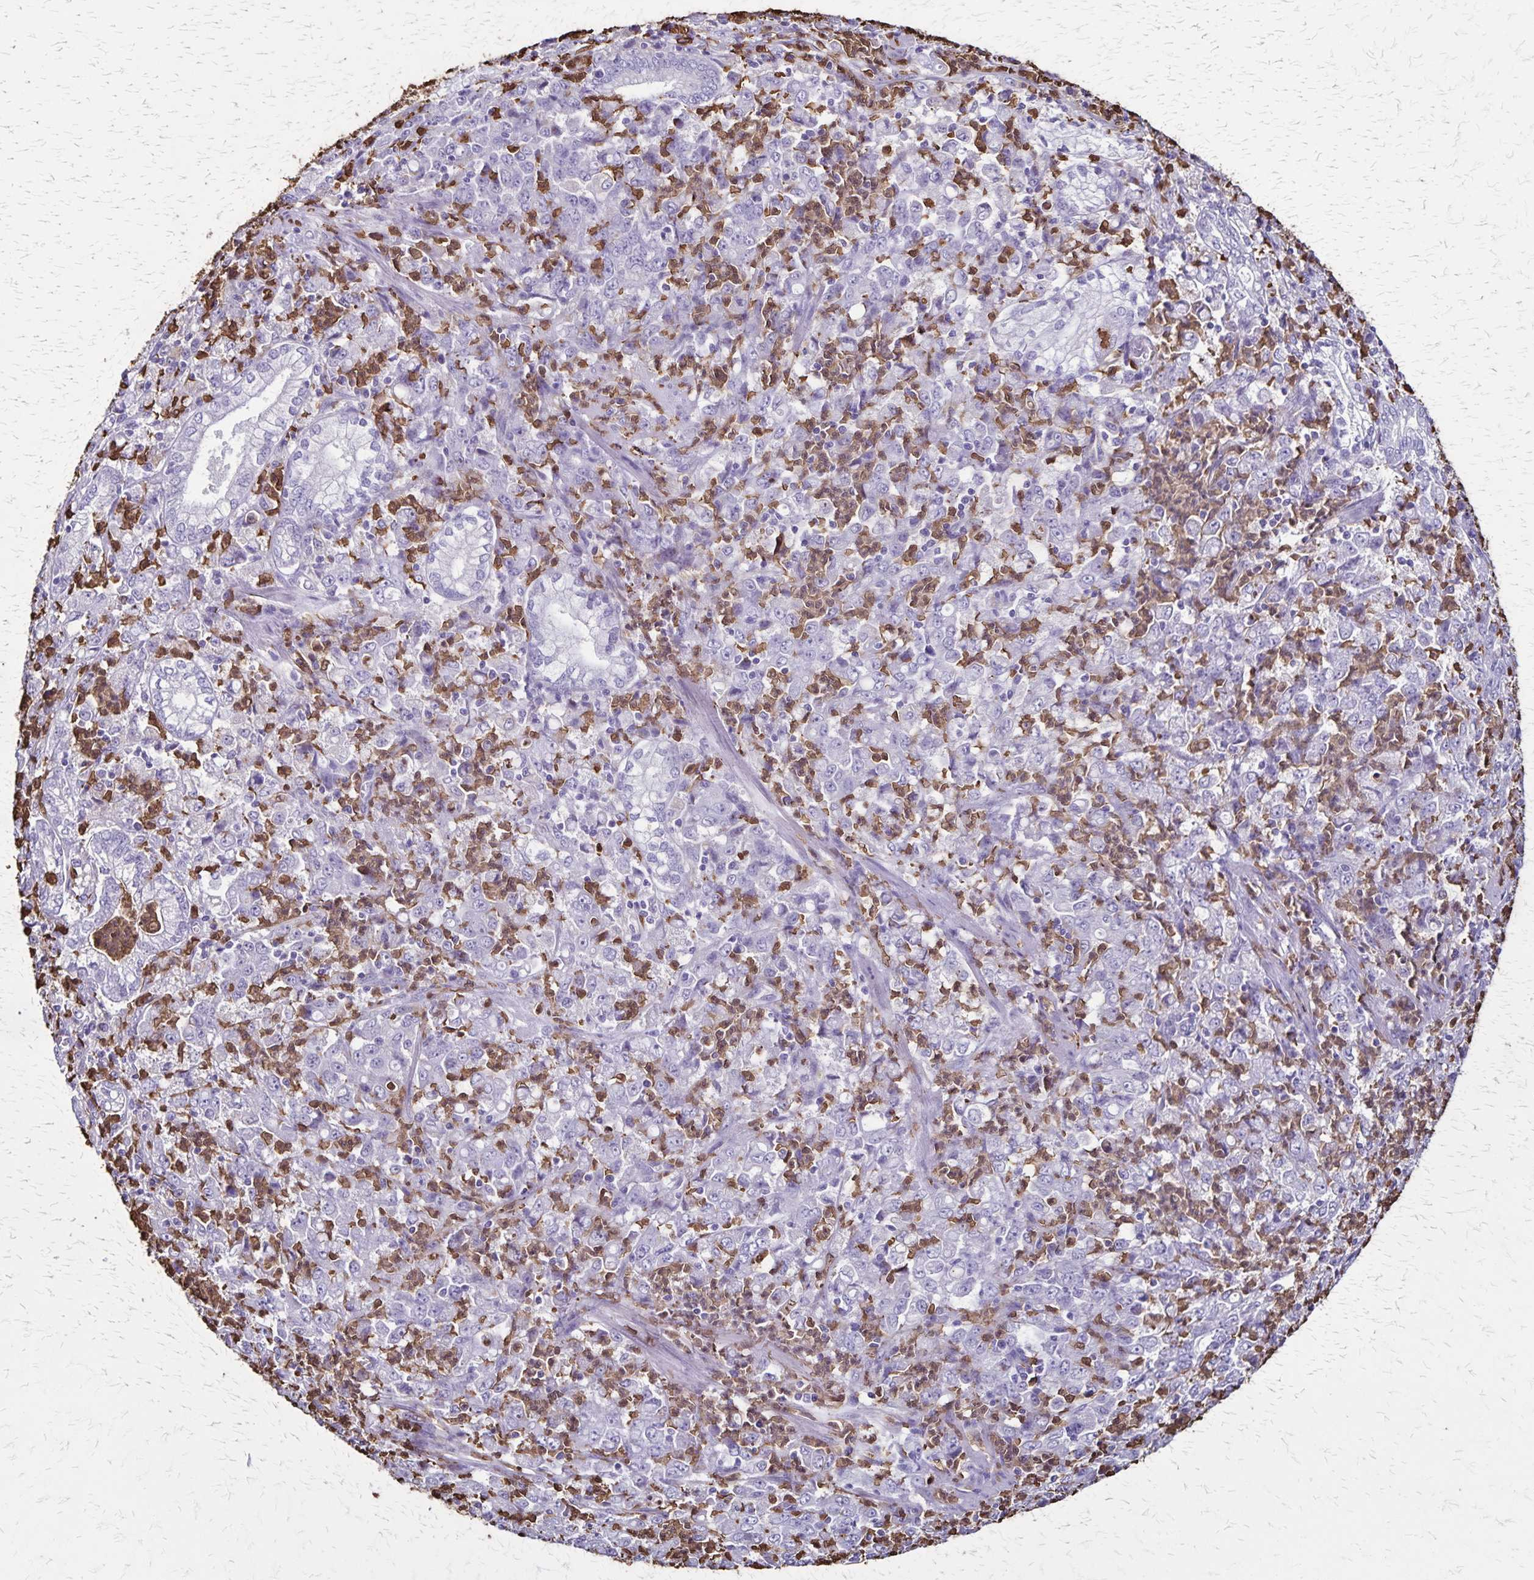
{"staining": {"intensity": "negative", "quantity": "none", "location": "none"}, "tissue": "stomach cancer", "cell_type": "Tumor cells", "image_type": "cancer", "snomed": [{"axis": "morphology", "description": "Adenocarcinoma, NOS"}, {"axis": "topography", "description": "Stomach, lower"}], "caption": "This is an IHC photomicrograph of stomach cancer. There is no staining in tumor cells.", "gene": "ULBP3", "patient": {"sex": "female", "age": 71}}